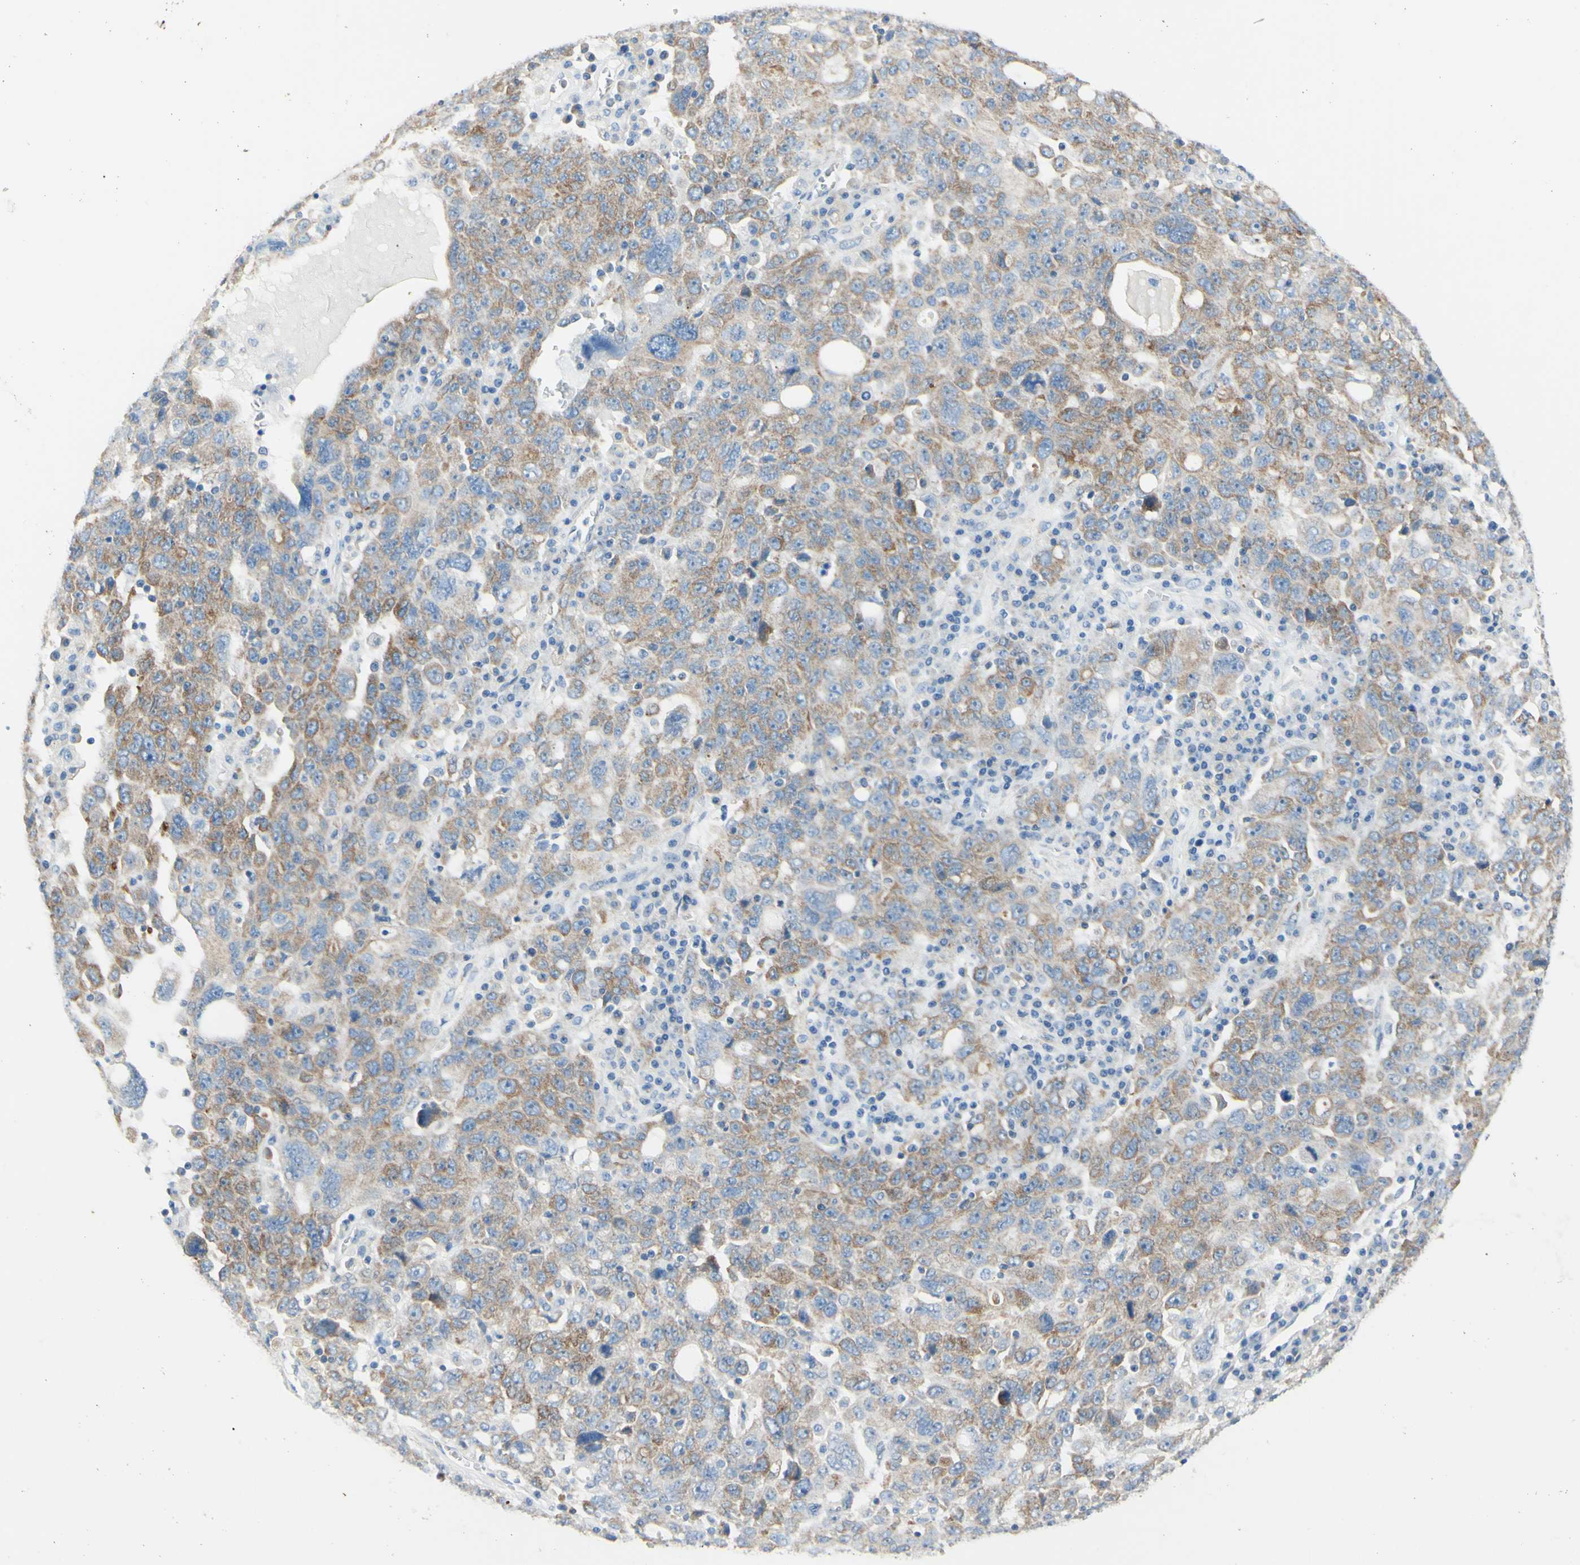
{"staining": {"intensity": "weak", "quantity": "25%-75%", "location": "cytoplasmic/membranous"}, "tissue": "ovarian cancer", "cell_type": "Tumor cells", "image_type": "cancer", "snomed": [{"axis": "morphology", "description": "Carcinoma, endometroid"}, {"axis": "topography", "description": "Ovary"}], "caption": "This is a micrograph of immunohistochemistry staining of ovarian cancer (endometroid carcinoma), which shows weak staining in the cytoplasmic/membranous of tumor cells.", "gene": "RETREG2", "patient": {"sex": "female", "age": 62}}